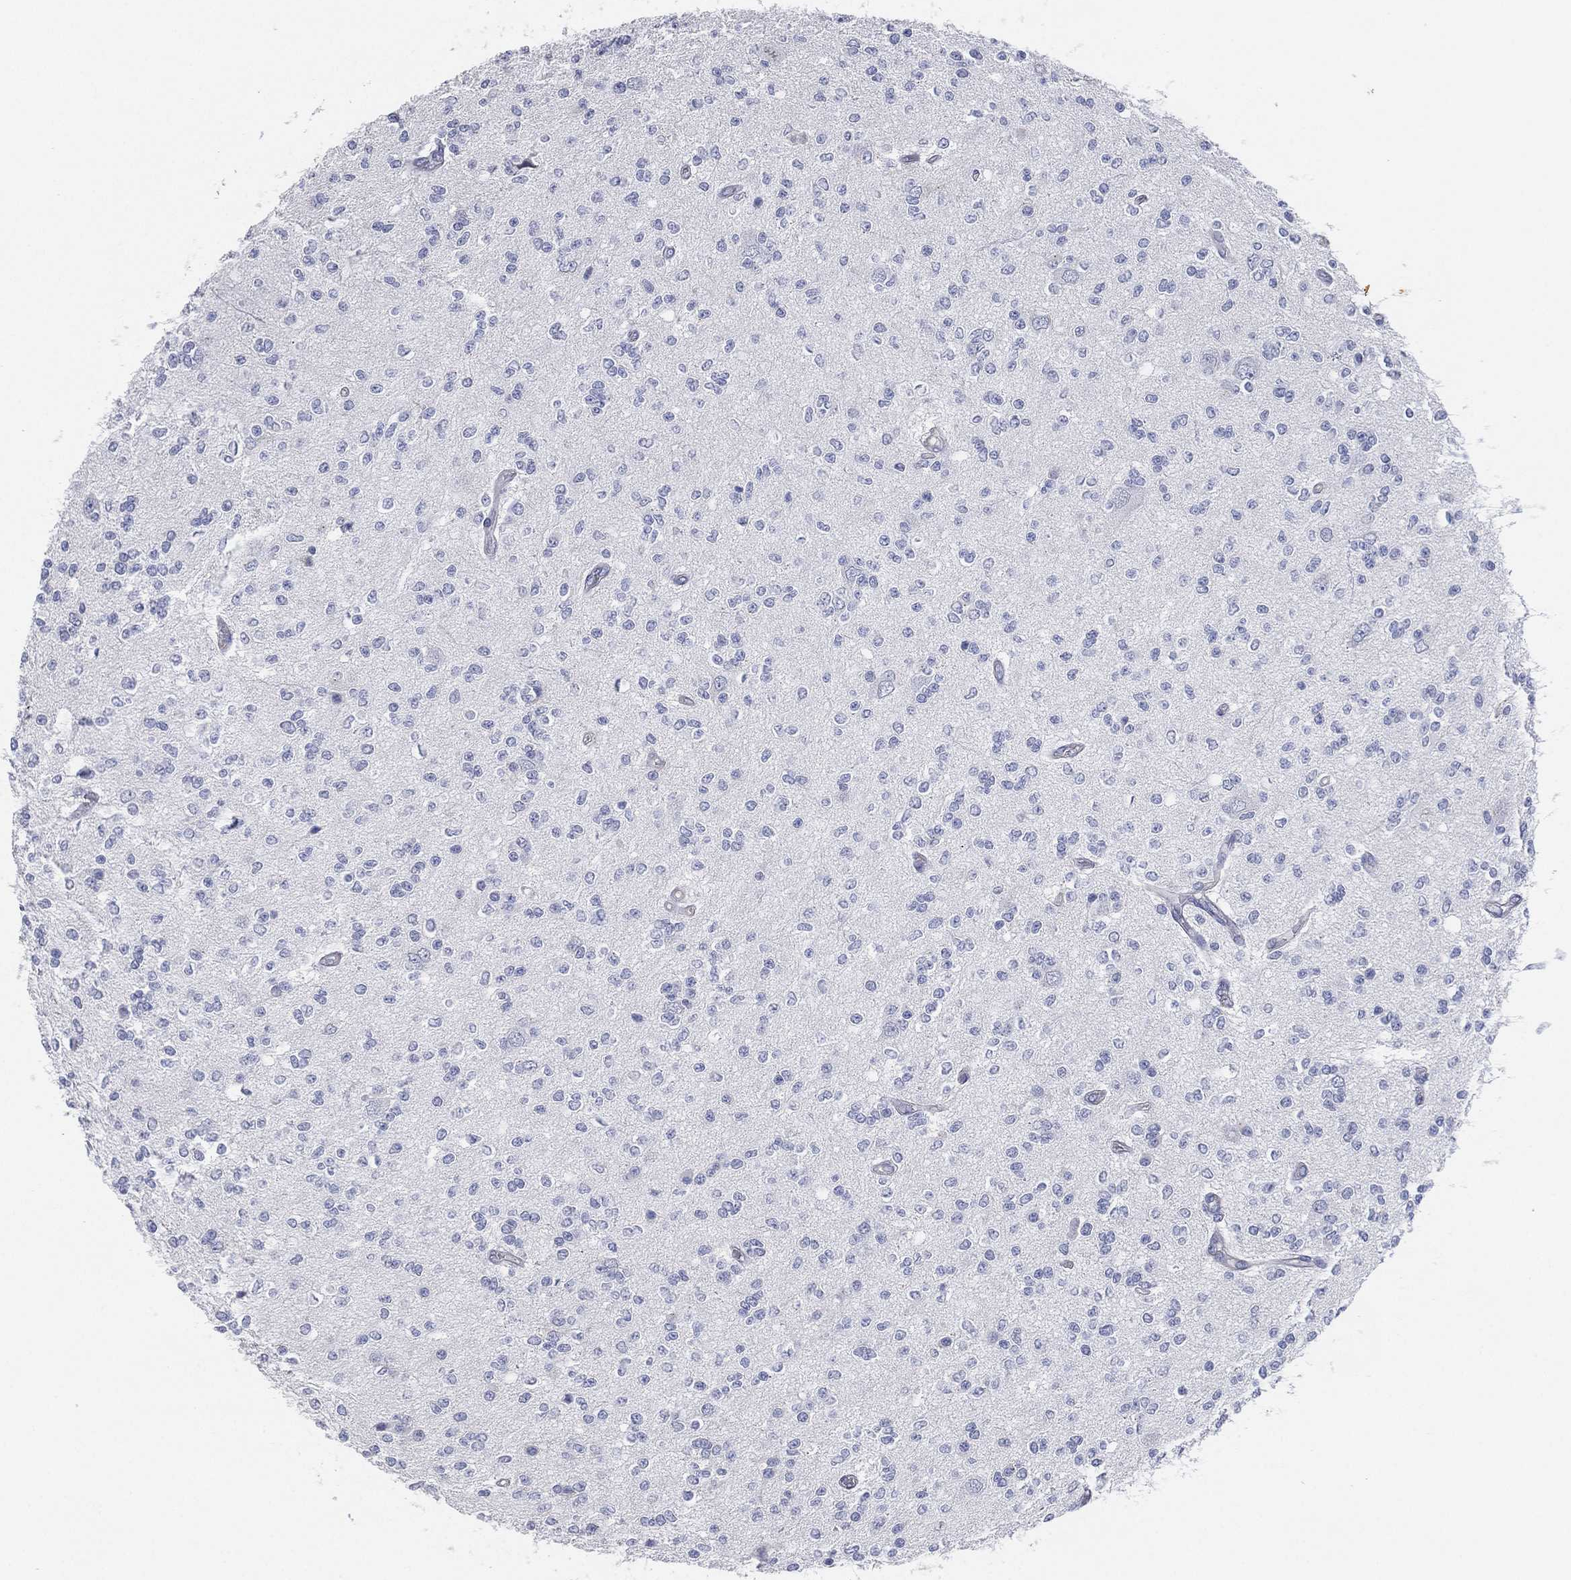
{"staining": {"intensity": "negative", "quantity": "none", "location": "none"}, "tissue": "glioma", "cell_type": "Tumor cells", "image_type": "cancer", "snomed": [{"axis": "morphology", "description": "Glioma, malignant, Low grade"}, {"axis": "topography", "description": "Brain"}], "caption": "This histopathology image is of glioma stained with immunohistochemistry to label a protein in brown with the nuclei are counter-stained blue. There is no expression in tumor cells. (DAB (3,3'-diaminobenzidine) IHC with hematoxylin counter stain).", "gene": "CFTR", "patient": {"sex": "male", "age": 67}}